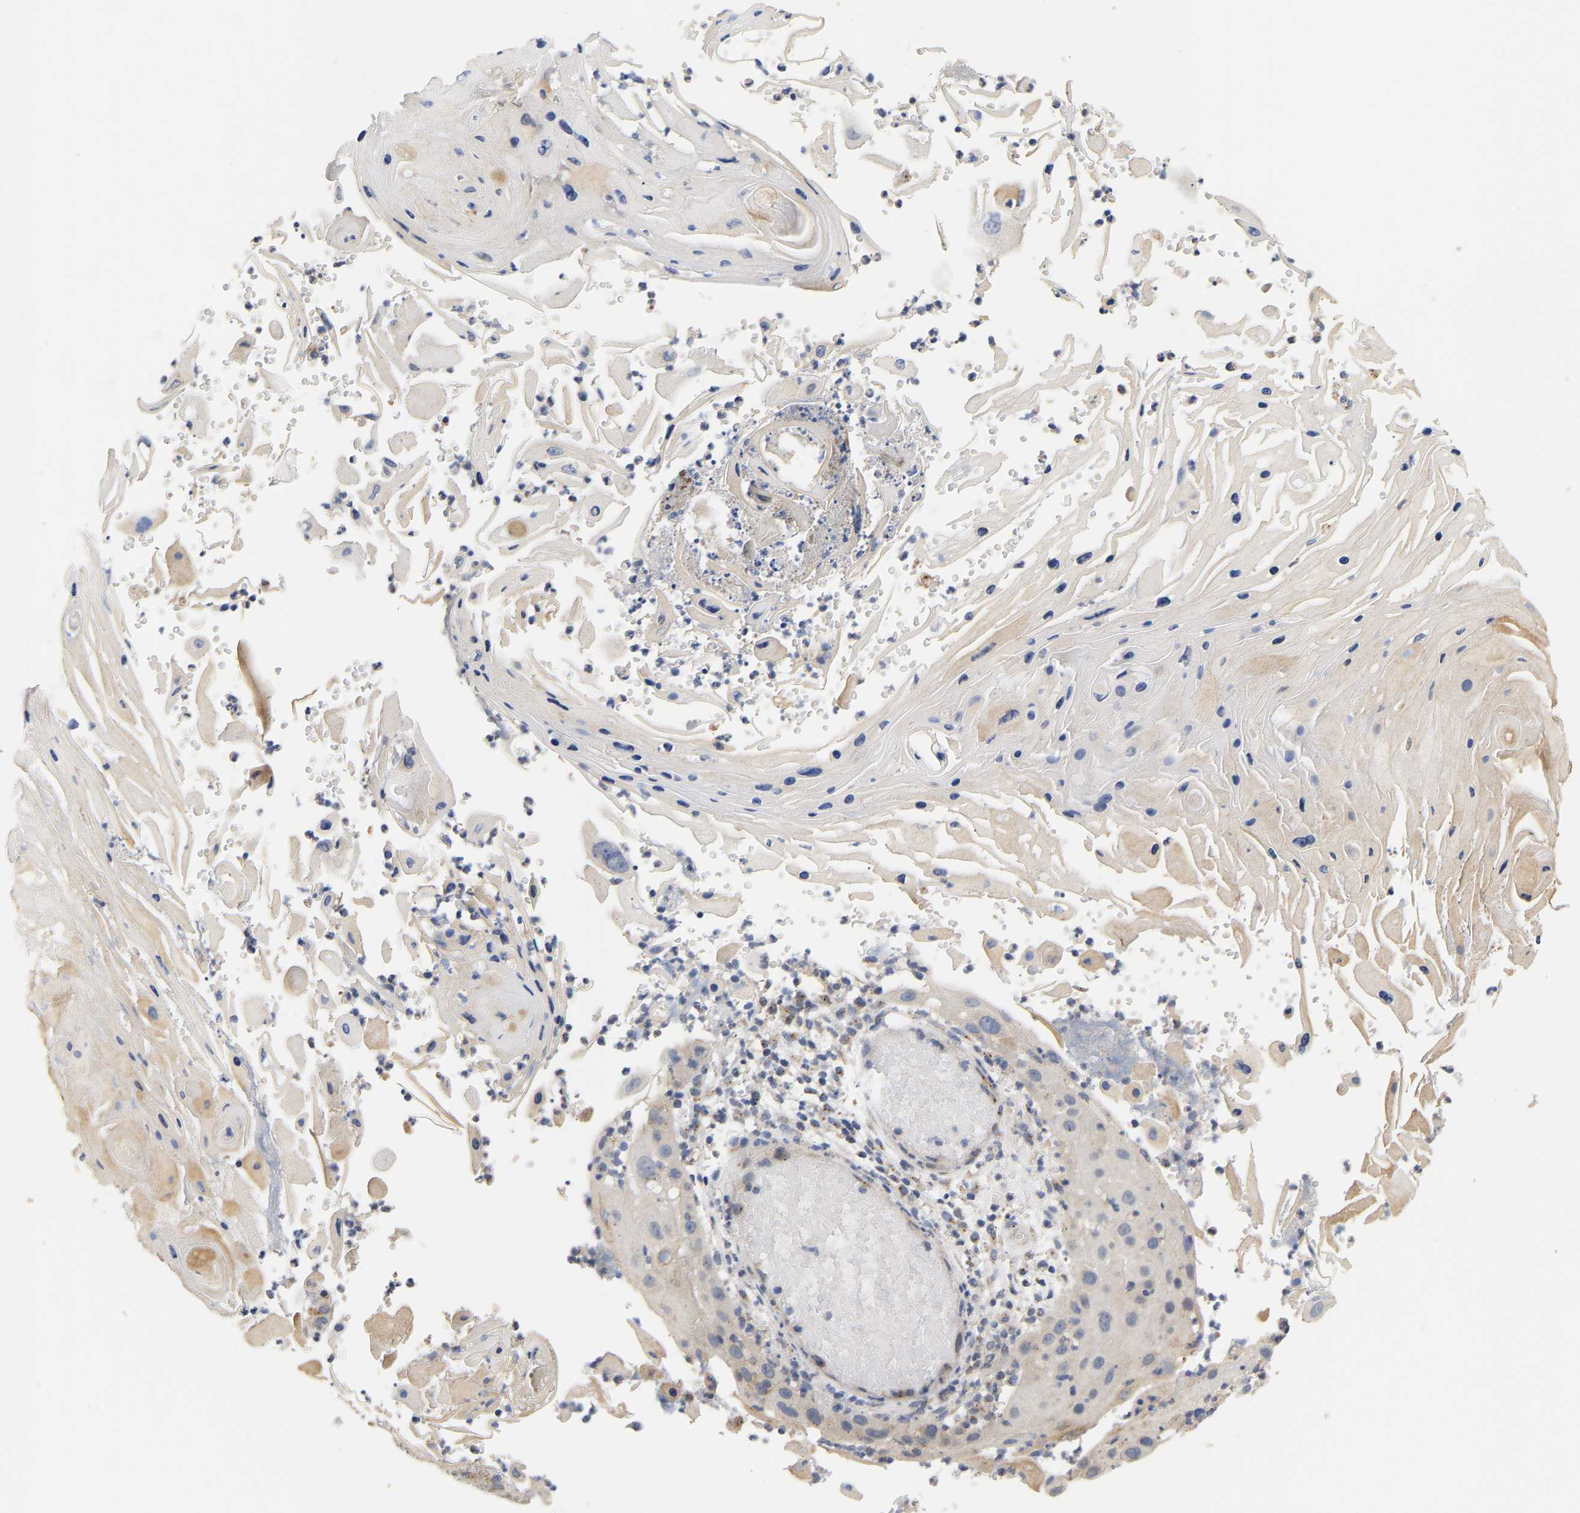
{"staining": {"intensity": "weak", "quantity": "<25%", "location": "cytoplasmic/membranous"}, "tissue": "skin cancer", "cell_type": "Tumor cells", "image_type": "cancer", "snomed": [{"axis": "morphology", "description": "Squamous cell carcinoma, NOS"}, {"axis": "topography", "description": "Skin"}], "caption": "This is an immunohistochemistry photomicrograph of skin squamous cell carcinoma. There is no positivity in tumor cells.", "gene": "PCNT", "patient": {"sex": "female", "age": 44}}